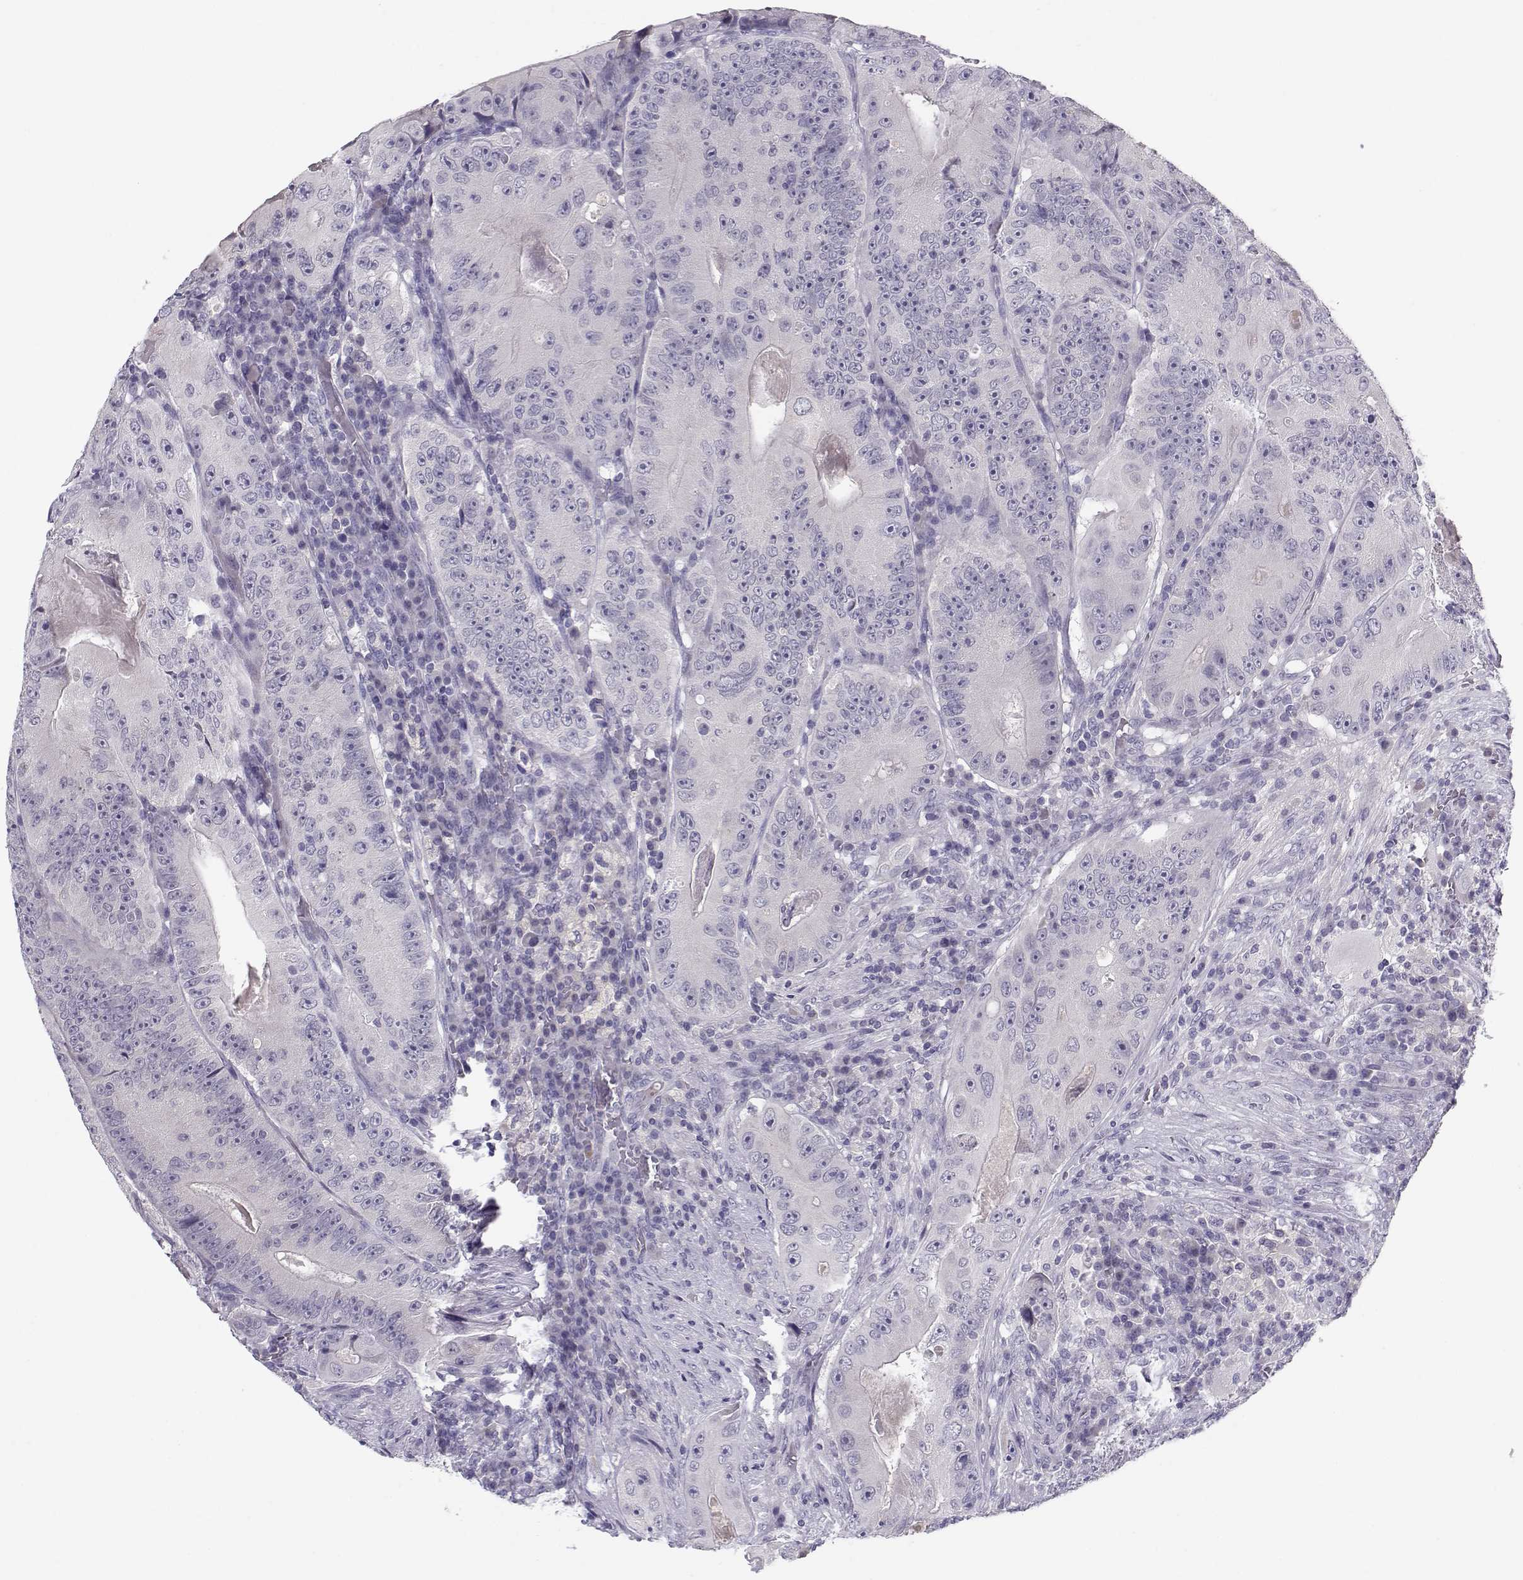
{"staining": {"intensity": "negative", "quantity": "none", "location": "none"}, "tissue": "colorectal cancer", "cell_type": "Tumor cells", "image_type": "cancer", "snomed": [{"axis": "morphology", "description": "Adenocarcinoma, NOS"}, {"axis": "topography", "description": "Colon"}], "caption": "This photomicrograph is of colorectal cancer (adenocarcinoma) stained with immunohistochemistry to label a protein in brown with the nuclei are counter-stained blue. There is no staining in tumor cells.", "gene": "CFAP77", "patient": {"sex": "female", "age": 86}}